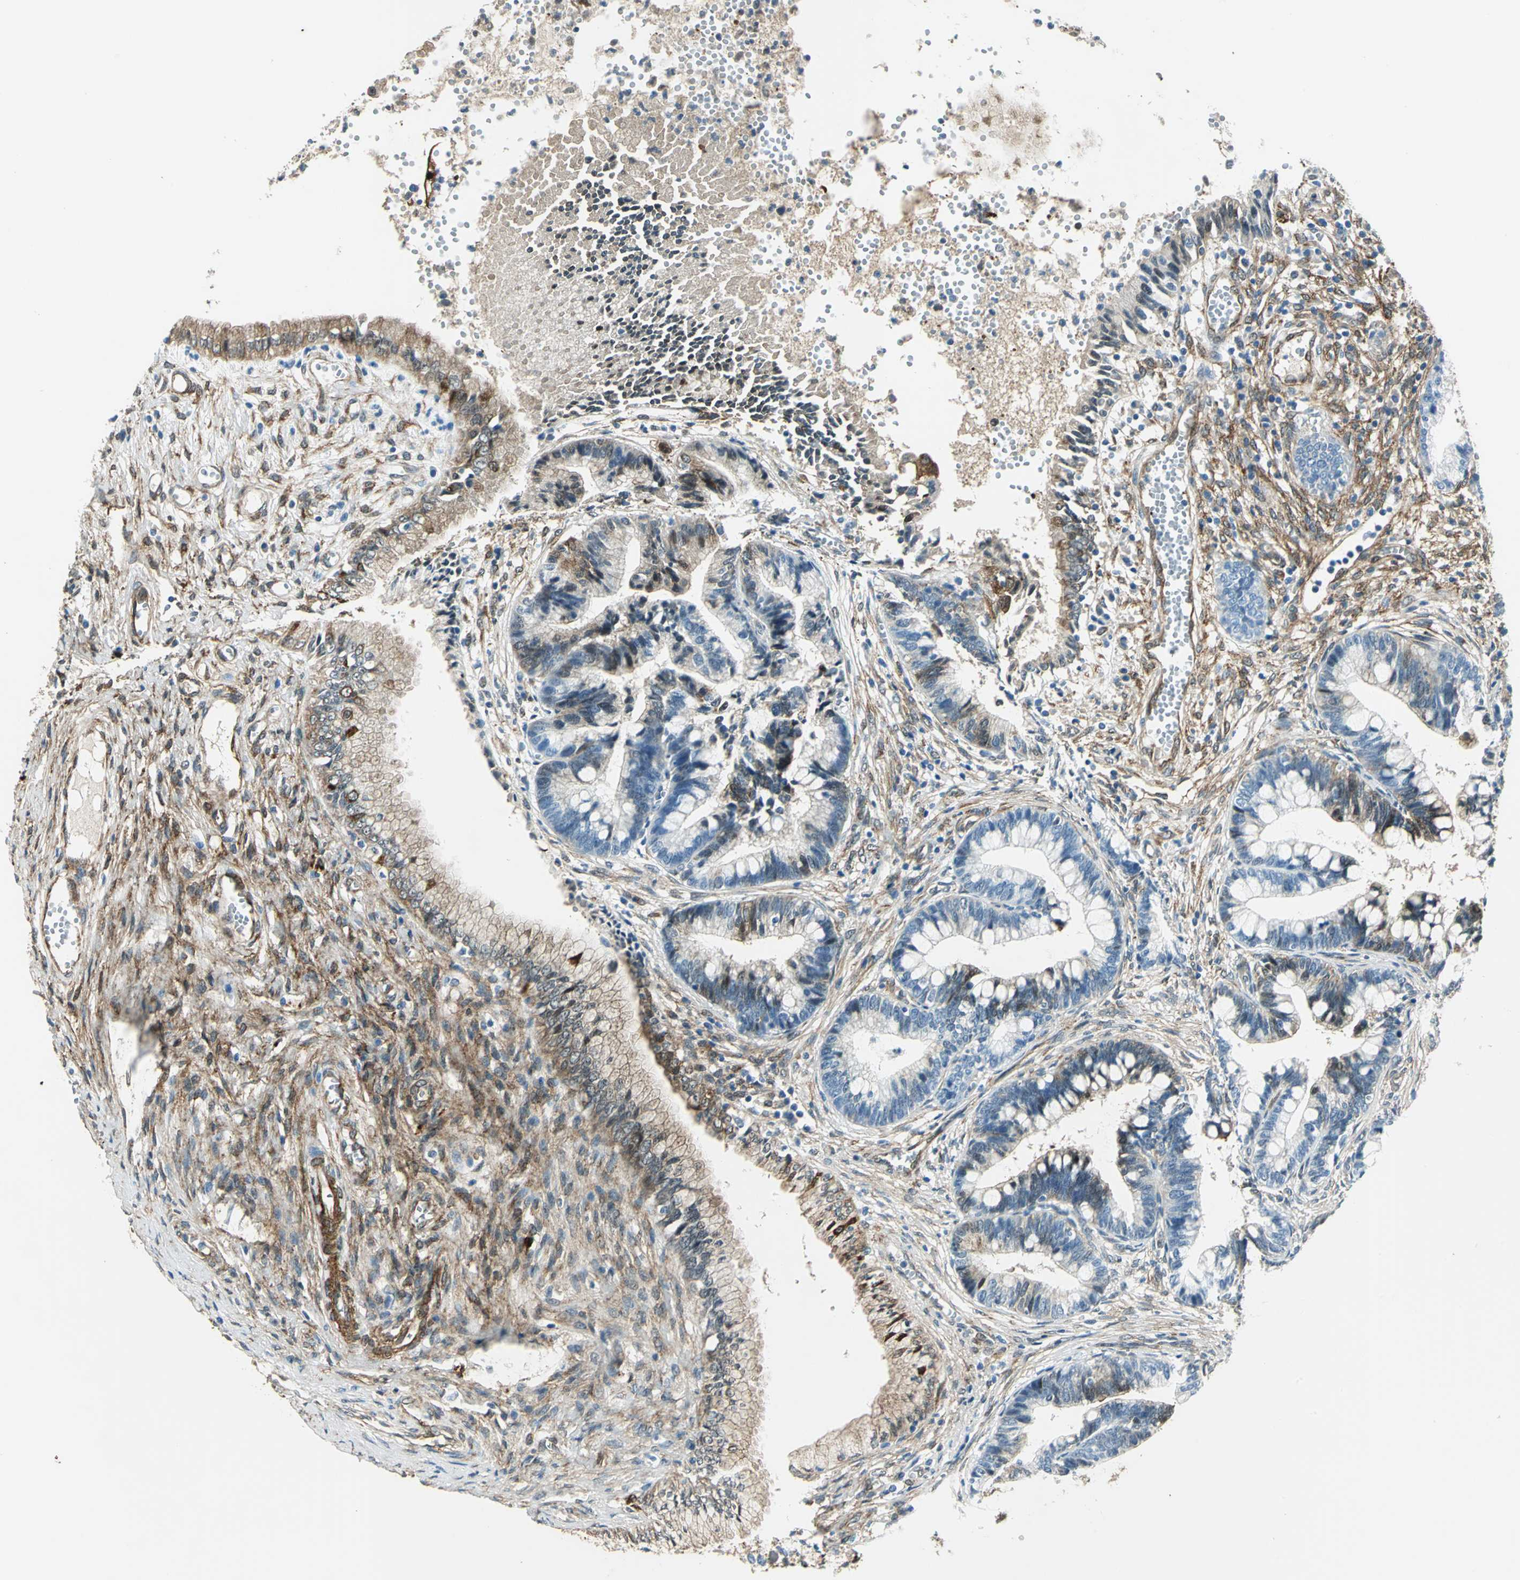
{"staining": {"intensity": "moderate", "quantity": "<25%", "location": "cytoplasmic/membranous"}, "tissue": "cervical cancer", "cell_type": "Tumor cells", "image_type": "cancer", "snomed": [{"axis": "morphology", "description": "Adenocarcinoma, NOS"}, {"axis": "topography", "description": "Cervix"}], "caption": "The image shows a brown stain indicating the presence of a protein in the cytoplasmic/membranous of tumor cells in adenocarcinoma (cervical). Immunohistochemistry stains the protein in brown and the nuclei are stained blue.", "gene": "HSPB1", "patient": {"sex": "female", "age": 36}}